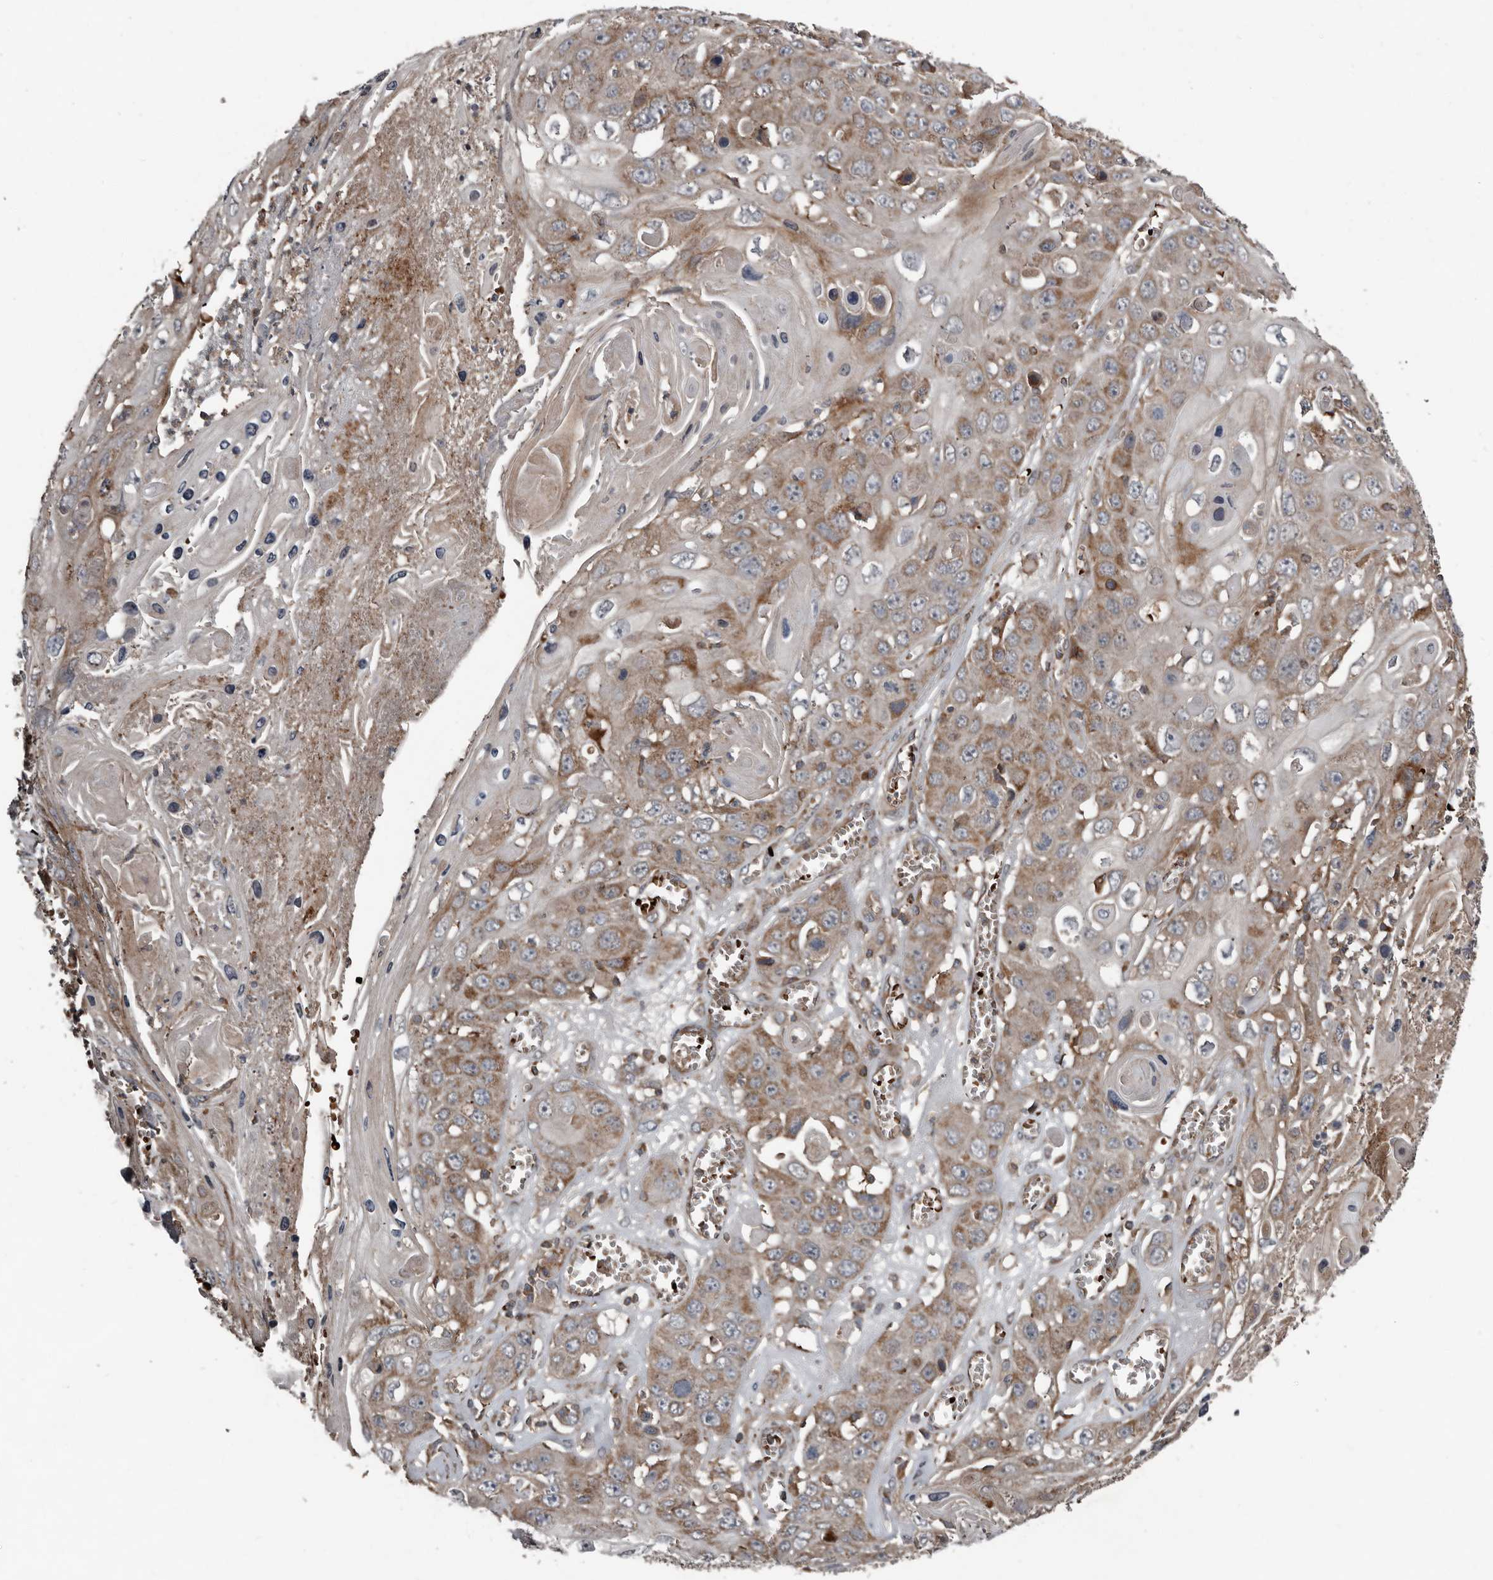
{"staining": {"intensity": "moderate", "quantity": "25%-75%", "location": "cytoplasmic/membranous"}, "tissue": "skin cancer", "cell_type": "Tumor cells", "image_type": "cancer", "snomed": [{"axis": "morphology", "description": "Squamous cell carcinoma, NOS"}, {"axis": "topography", "description": "Skin"}], "caption": "A histopathology image of human skin cancer stained for a protein reveals moderate cytoplasmic/membranous brown staining in tumor cells.", "gene": "FBXO31", "patient": {"sex": "male", "age": 55}}